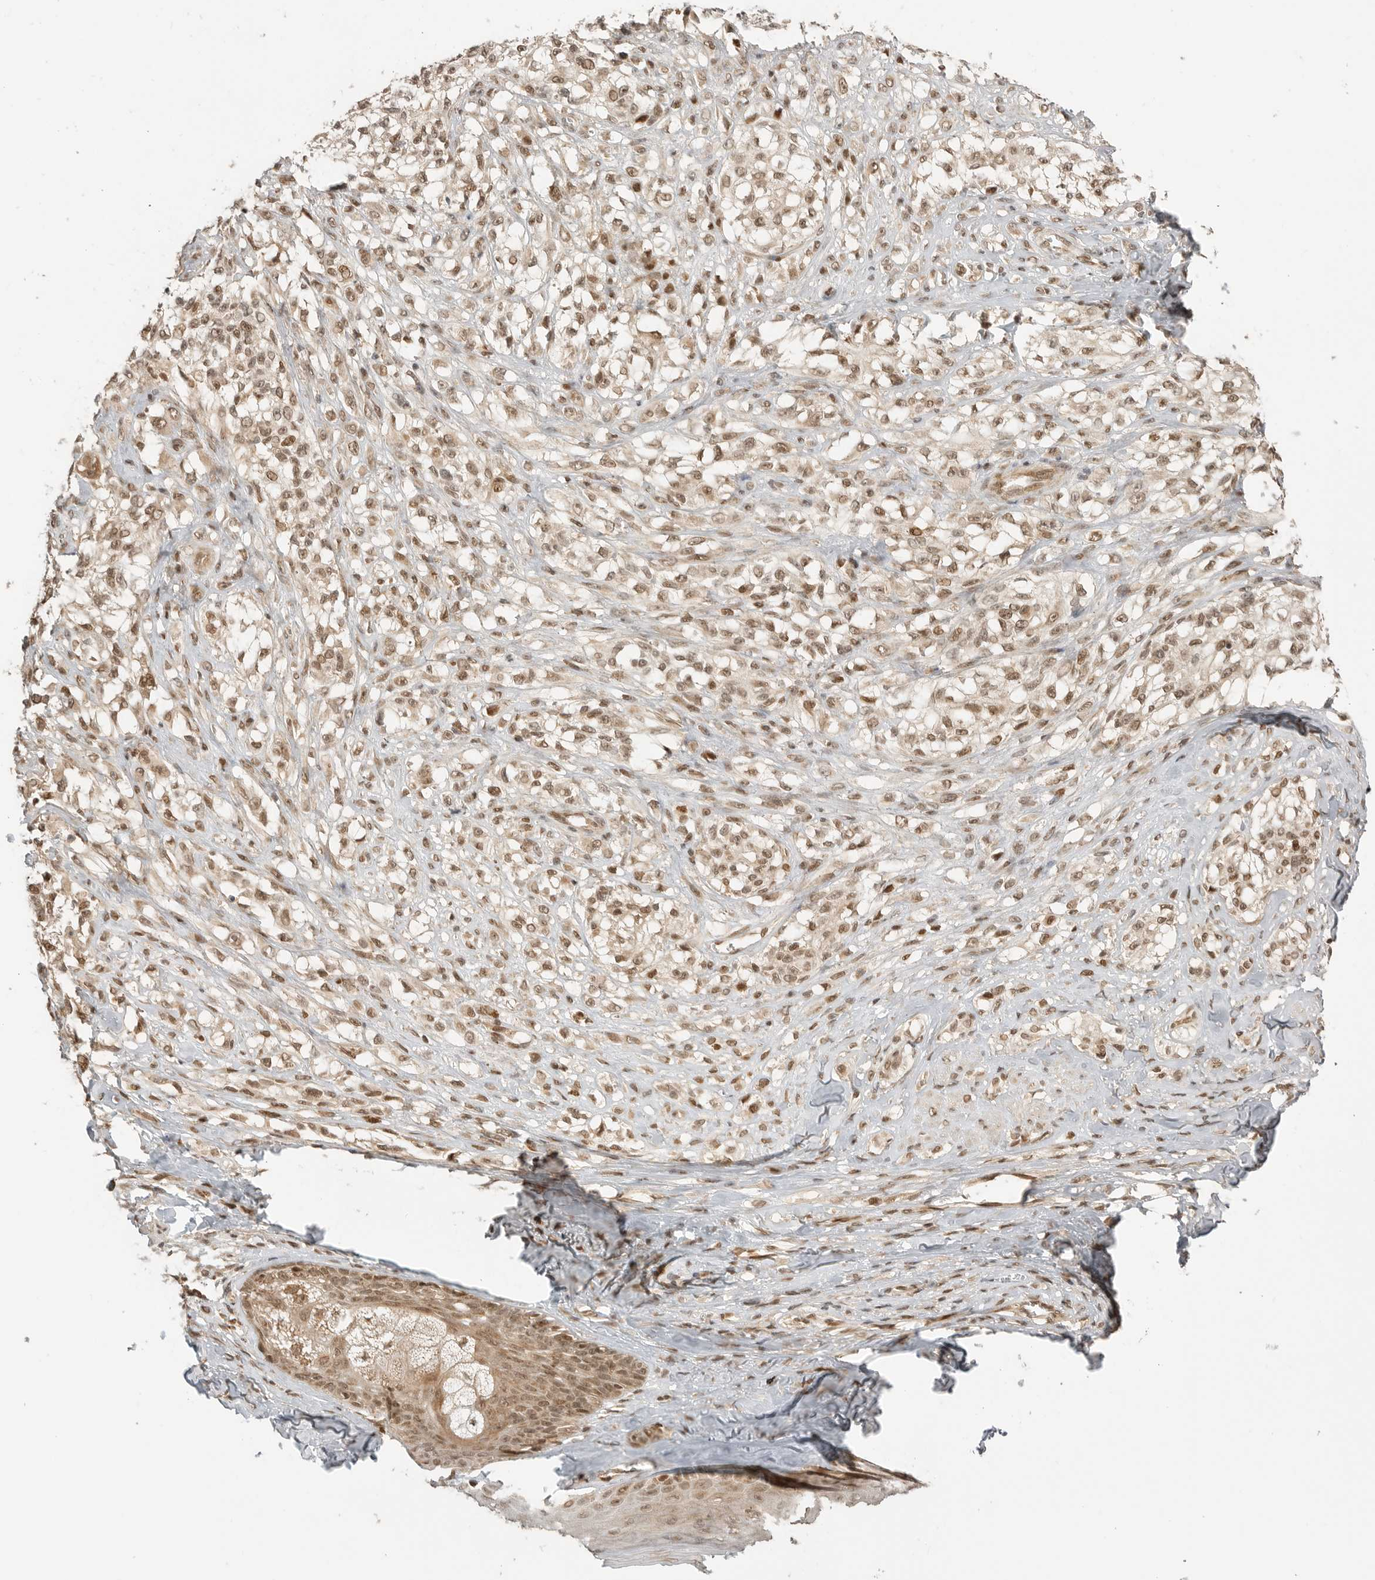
{"staining": {"intensity": "moderate", "quantity": ">75%", "location": "cytoplasmic/membranous,nuclear"}, "tissue": "melanoma", "cell_type": "Tumor cells", "image_type": "cancer", "snomed": [{"axis": "morphology", "description": "Malignant melanoma, NOS"}, {"axis": "topography", "description": "Skin of head"}], "caption": "This photomicrograph displays IHC staining of human melanoma, with medium moderate cytoplasmic/membranous and nuclear expression in approximately >75% of tumor cells.", "gene": "ALKAL1", "patient": {"sex": "male", "age": 83}}